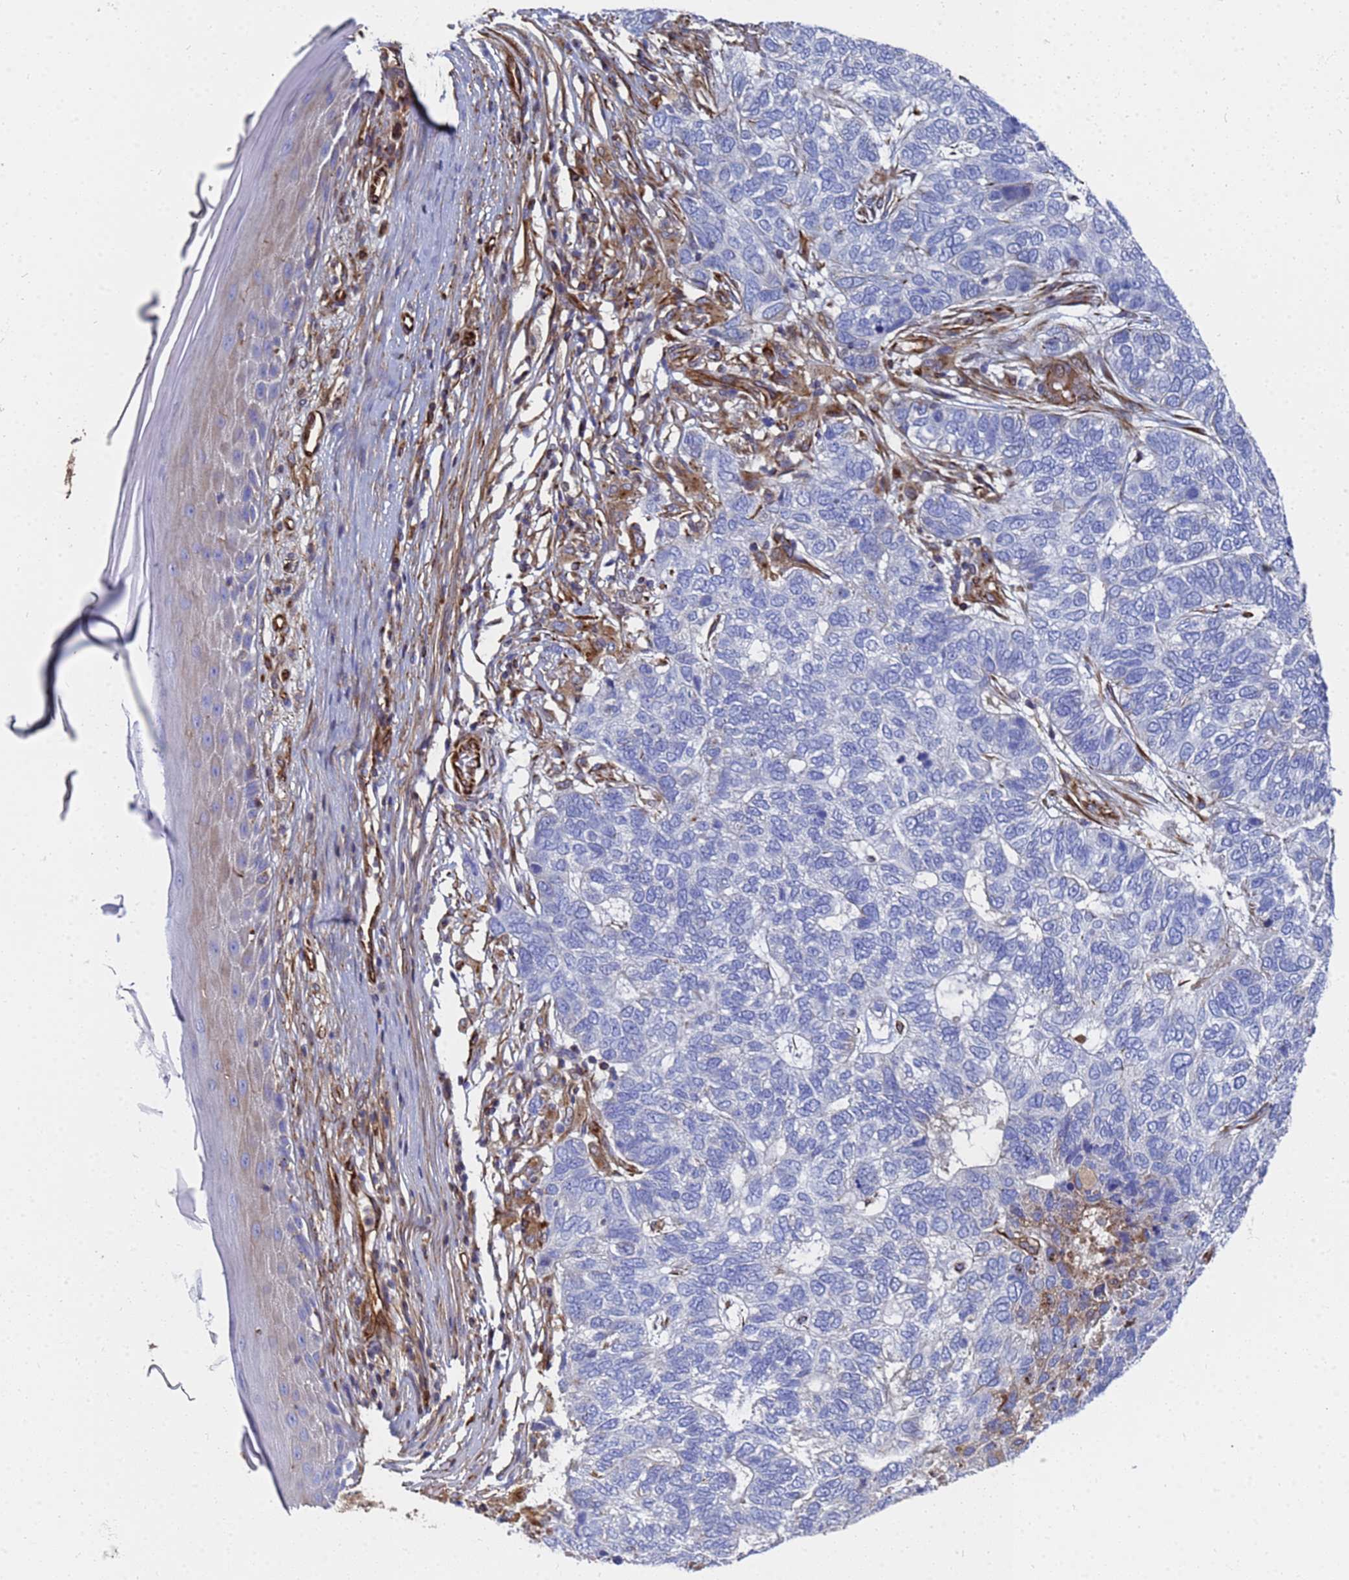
{"staining": {"intensity": "negative", "quantity": "none", "location": "none"}, "tissue": "skin cancer", "cell_type": "Tumor cells", "image_type": "cancer", "snomed": [{"axis": "morphology", "description": "Basal cell carcinoma"}, {"axis": "topography", "description": "Skin"}], "caption": "Human basal cell carcinoma (skin) stained for a protein using immunohistochemistry reveals no expression in tumor cells.", "gene": "SYT13", "patient": {"sex": "female", "age": 65}}